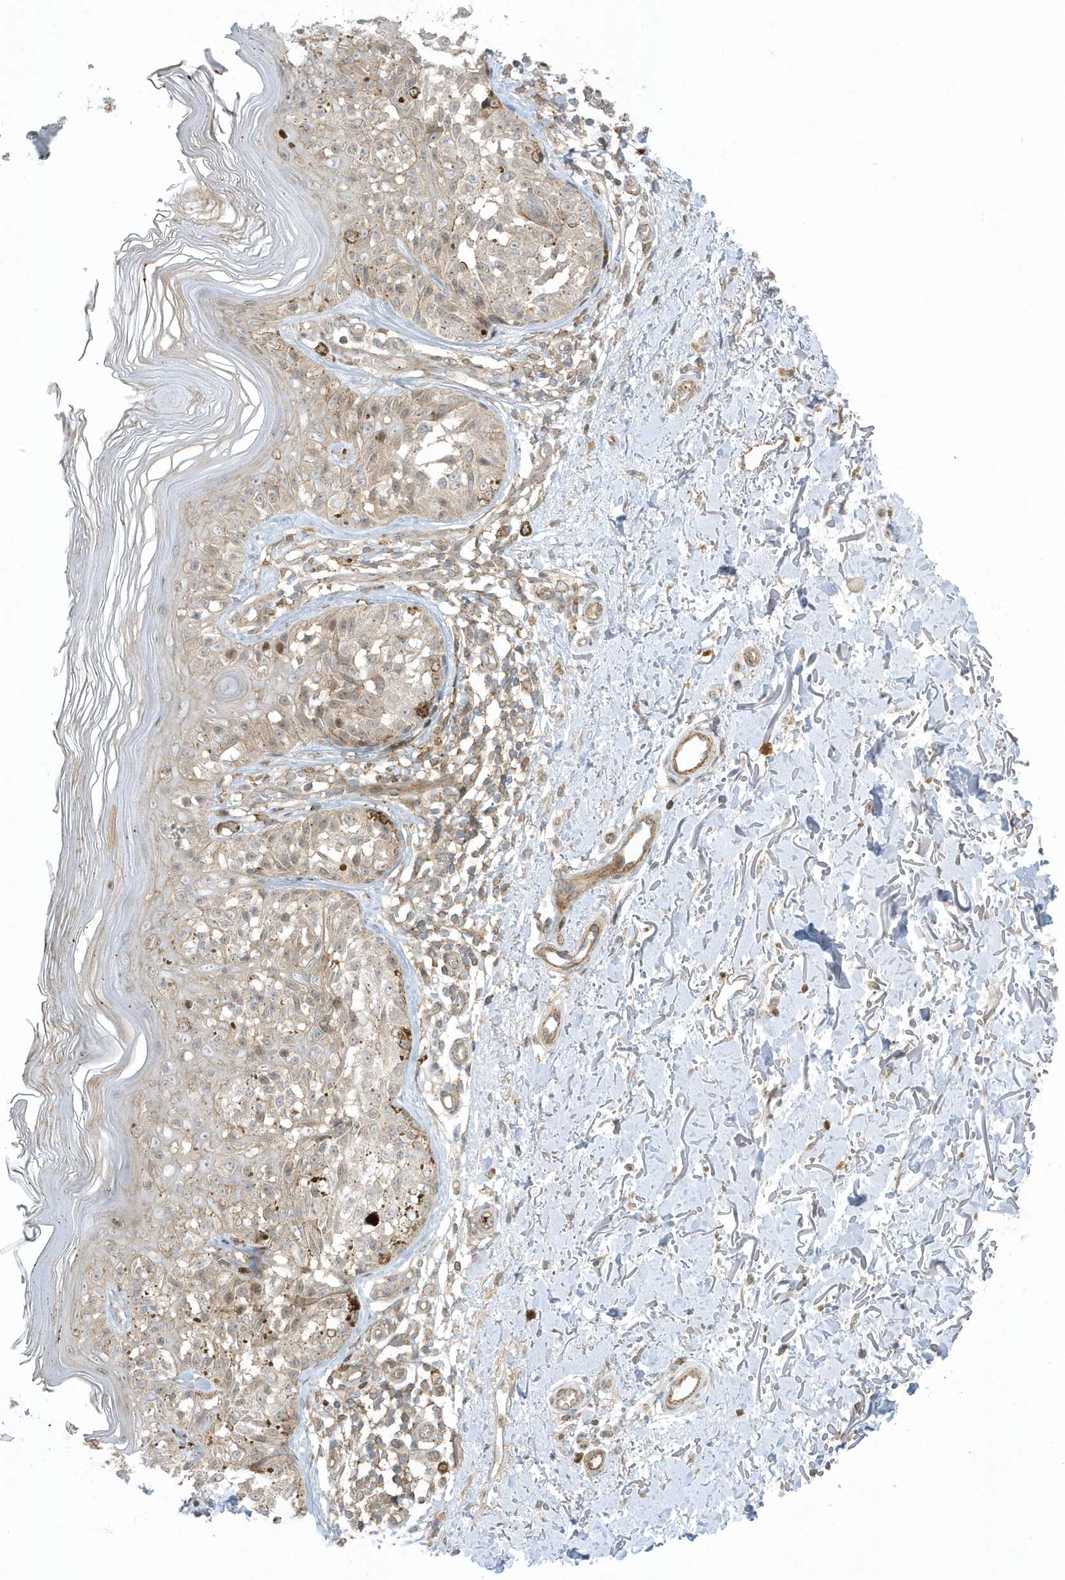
{"staining": {"intensity": "weak", "quantity": ">75%", "location": "cytoplasmic/membranous"}, "tissue": "melanoma", "cell_type": "Tumor cells", "image_type": "cancer", "snomed": [{"axis": "morphology", "description": "Malignant melanoma, NOS"}, {"axis": "topography", "description": "Skin"}], "caption": "Brown immunohistochemical staining in melanoma displays weak cytoplasmic/membranous expression in about >75% of tumor cells.", "gene": "ZBTB8A", "patient": {"sex": "female", "age": 50}}